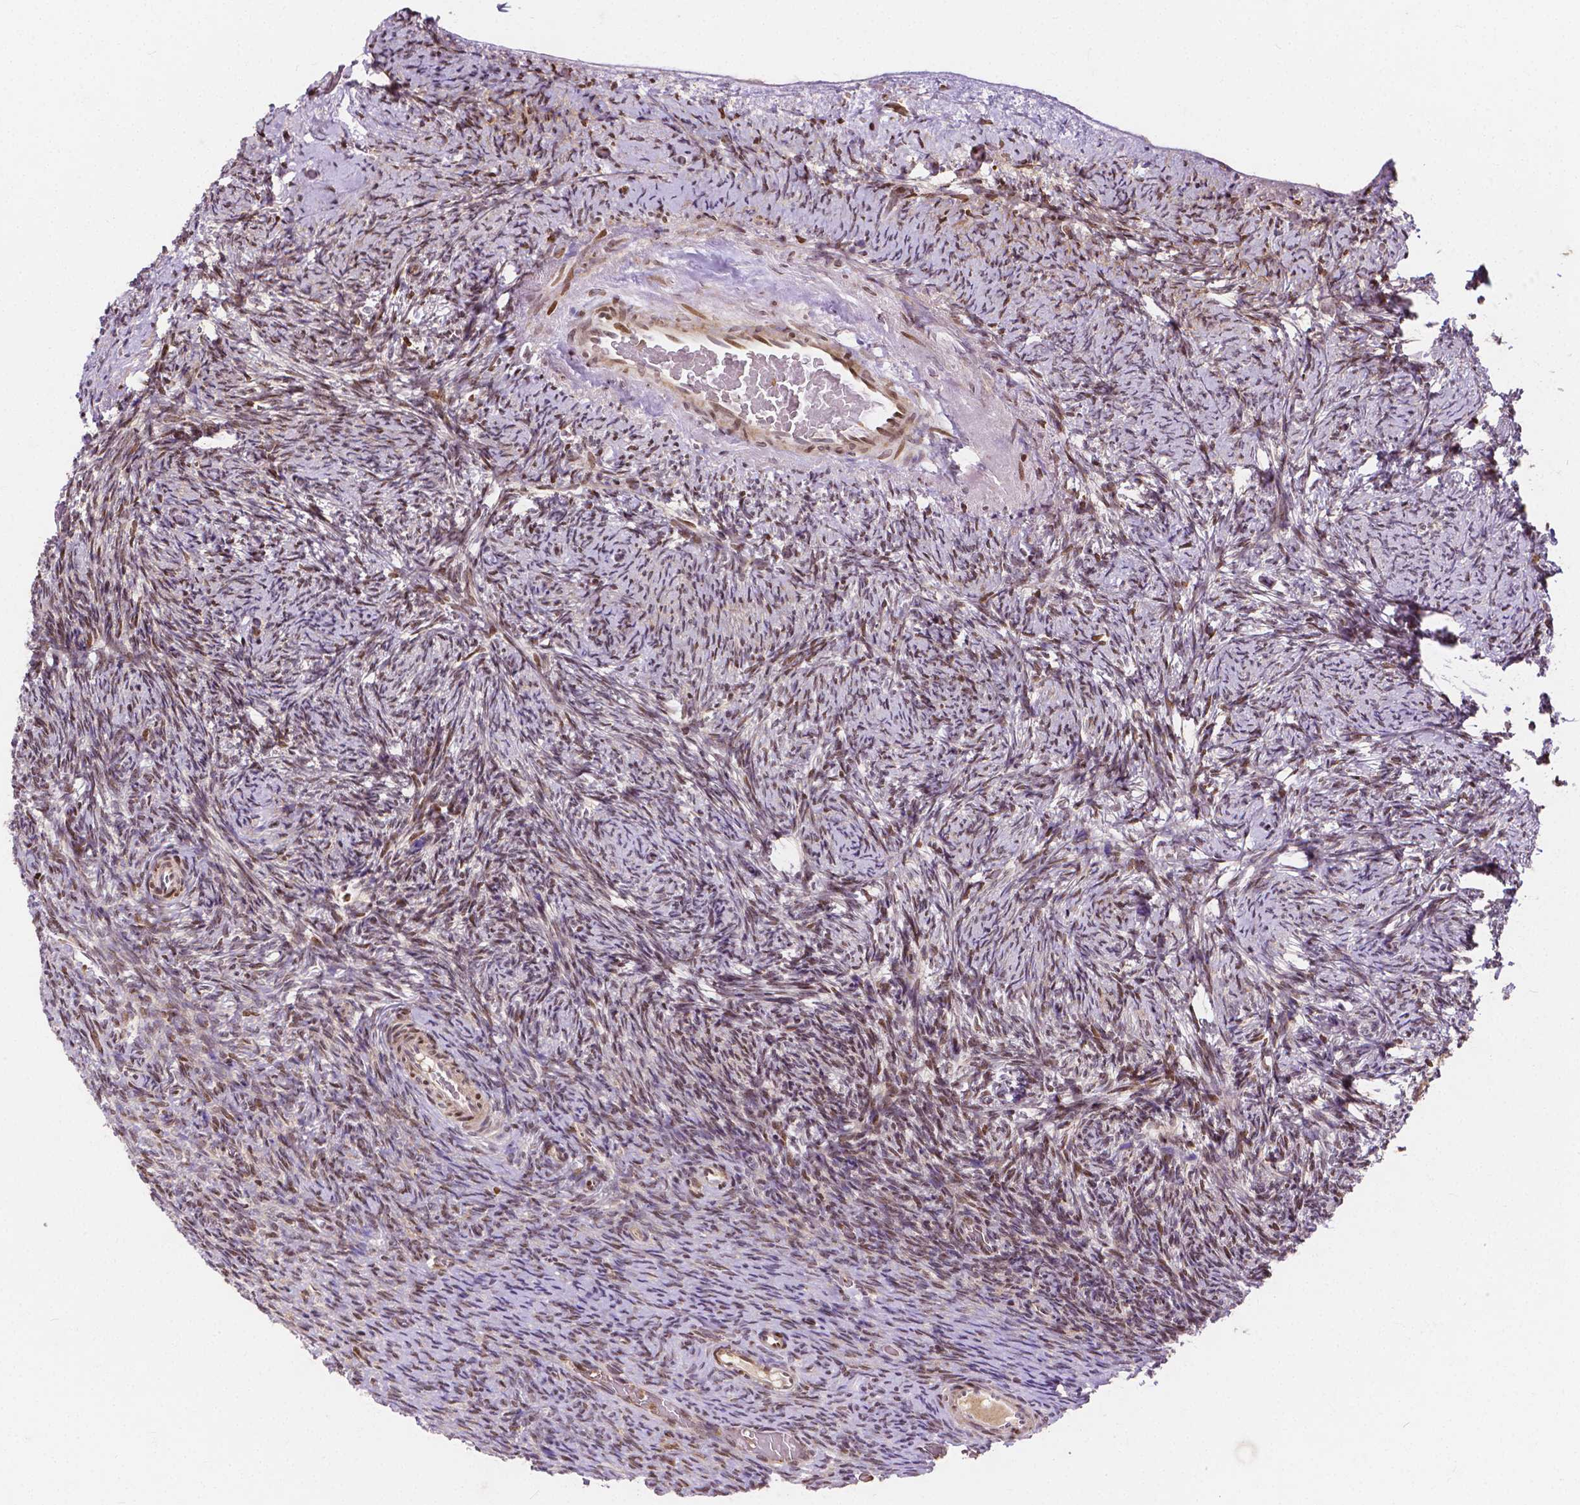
{"staining": {"intensity": "moderate", "quantity": ">75%", "location": "nuclear"}, "tissue": "ovary", "cell_type": "Ovarian stroma cells", "image_type": "normal", "snomed": [{"axis": "morphology", "description": "Normal tissue, NOS"}, {"axis": "topography", "description": "Ovary"}], "caption": "Protein staining by immunohistochemistry shows moderate nuclear positivity in approximately >75% of ovarian stroma cells in normal ovary.", "gene": "PTPN18", "patient": {"sex": "female", "age": 34}}